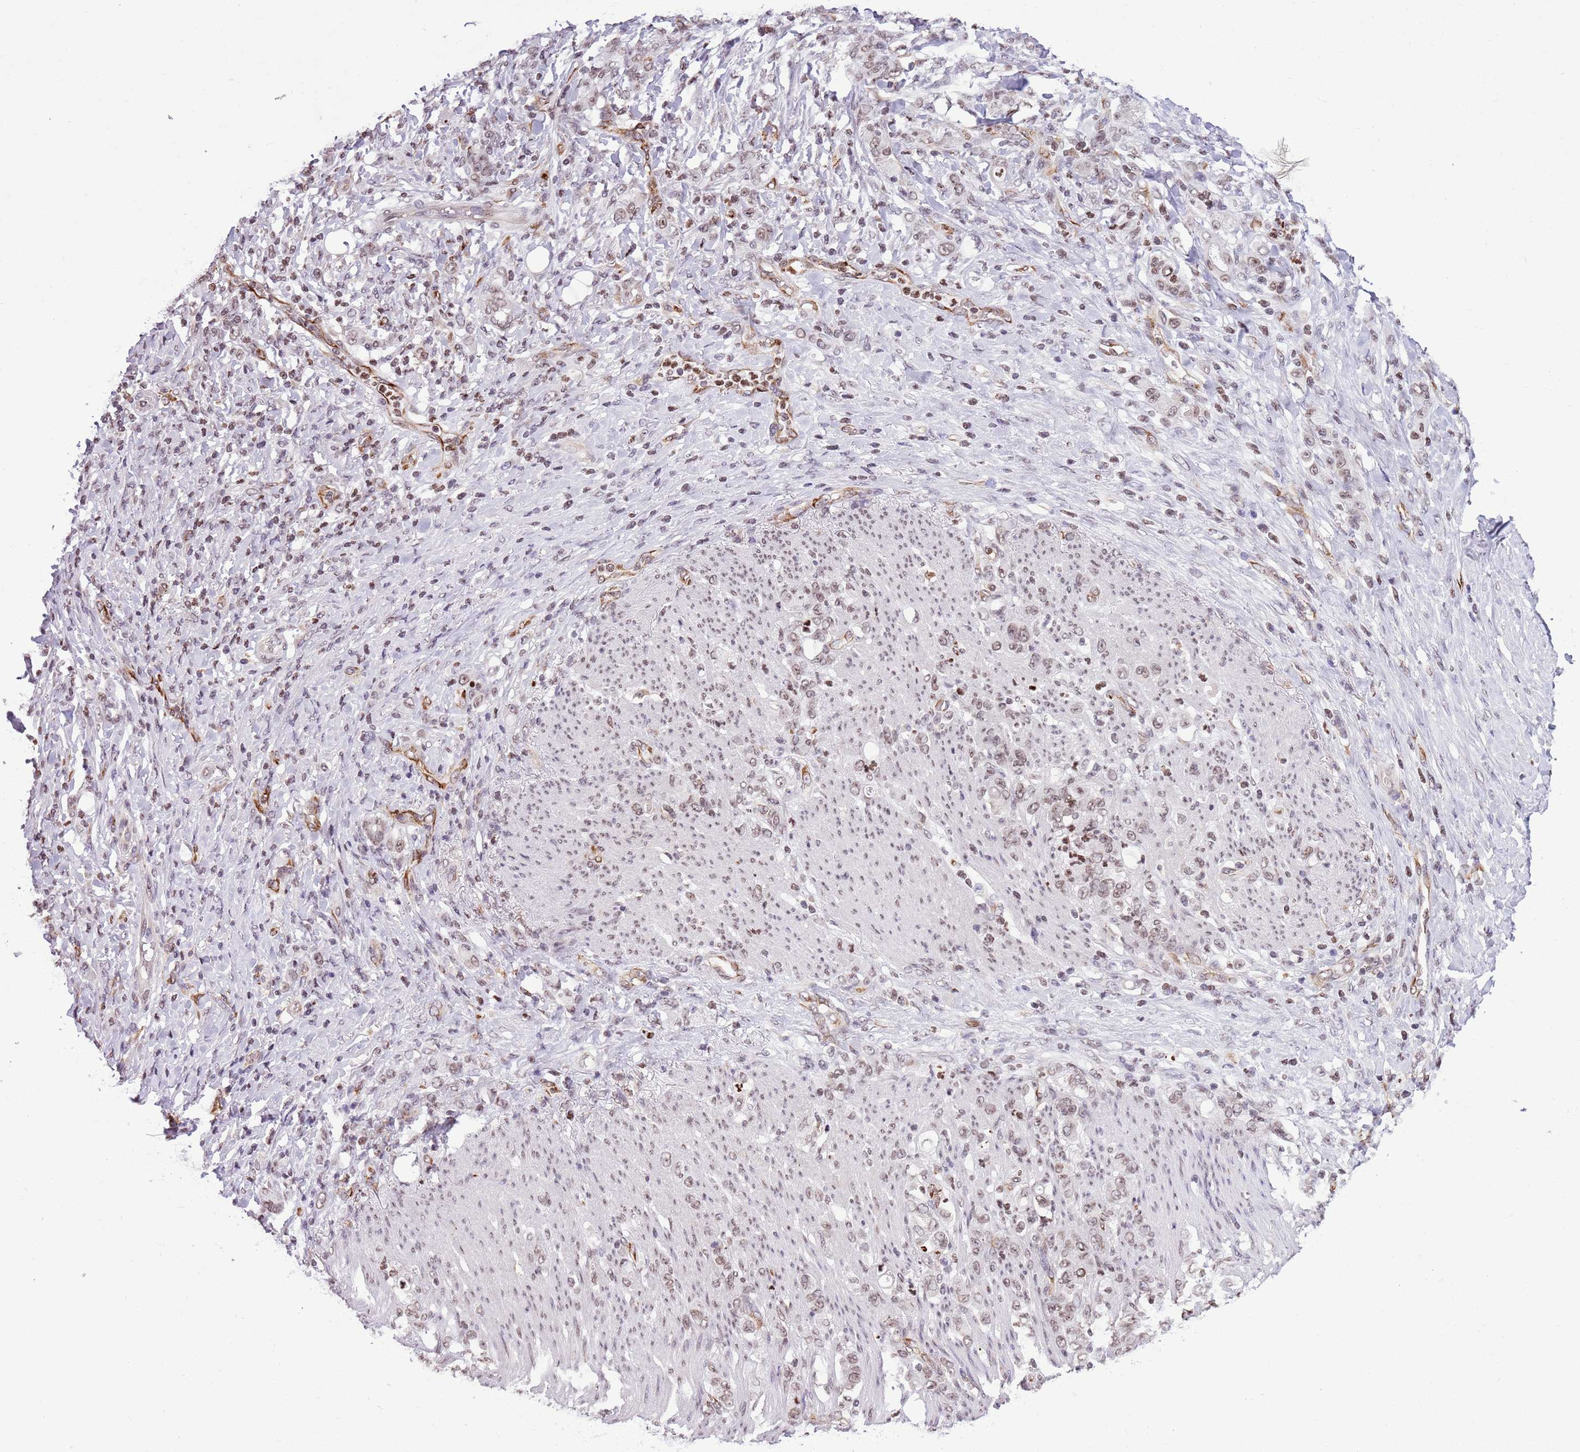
{"staining": {"intensity": "weak", "quantity": ">75%", "location": "nuclear"}, "tissue": "stomach cancer", "cell_type": "Tumor cells", "image_type": "cancer", "snomed": [{"axis": "morphology", "description": "Normal tissue, NOS"}, {"axis": "morphology", "description": "Adenocarcinoma, NOS"}, {"axis": "topography", "description": "Stomach"}], "caption": "Protein expression by IHC displays weak nuclear positivity in about >75% of tumor cells in stomach cancer.", "gene": "NRIP1", "patient": {"sex": "female", "age": 79}}